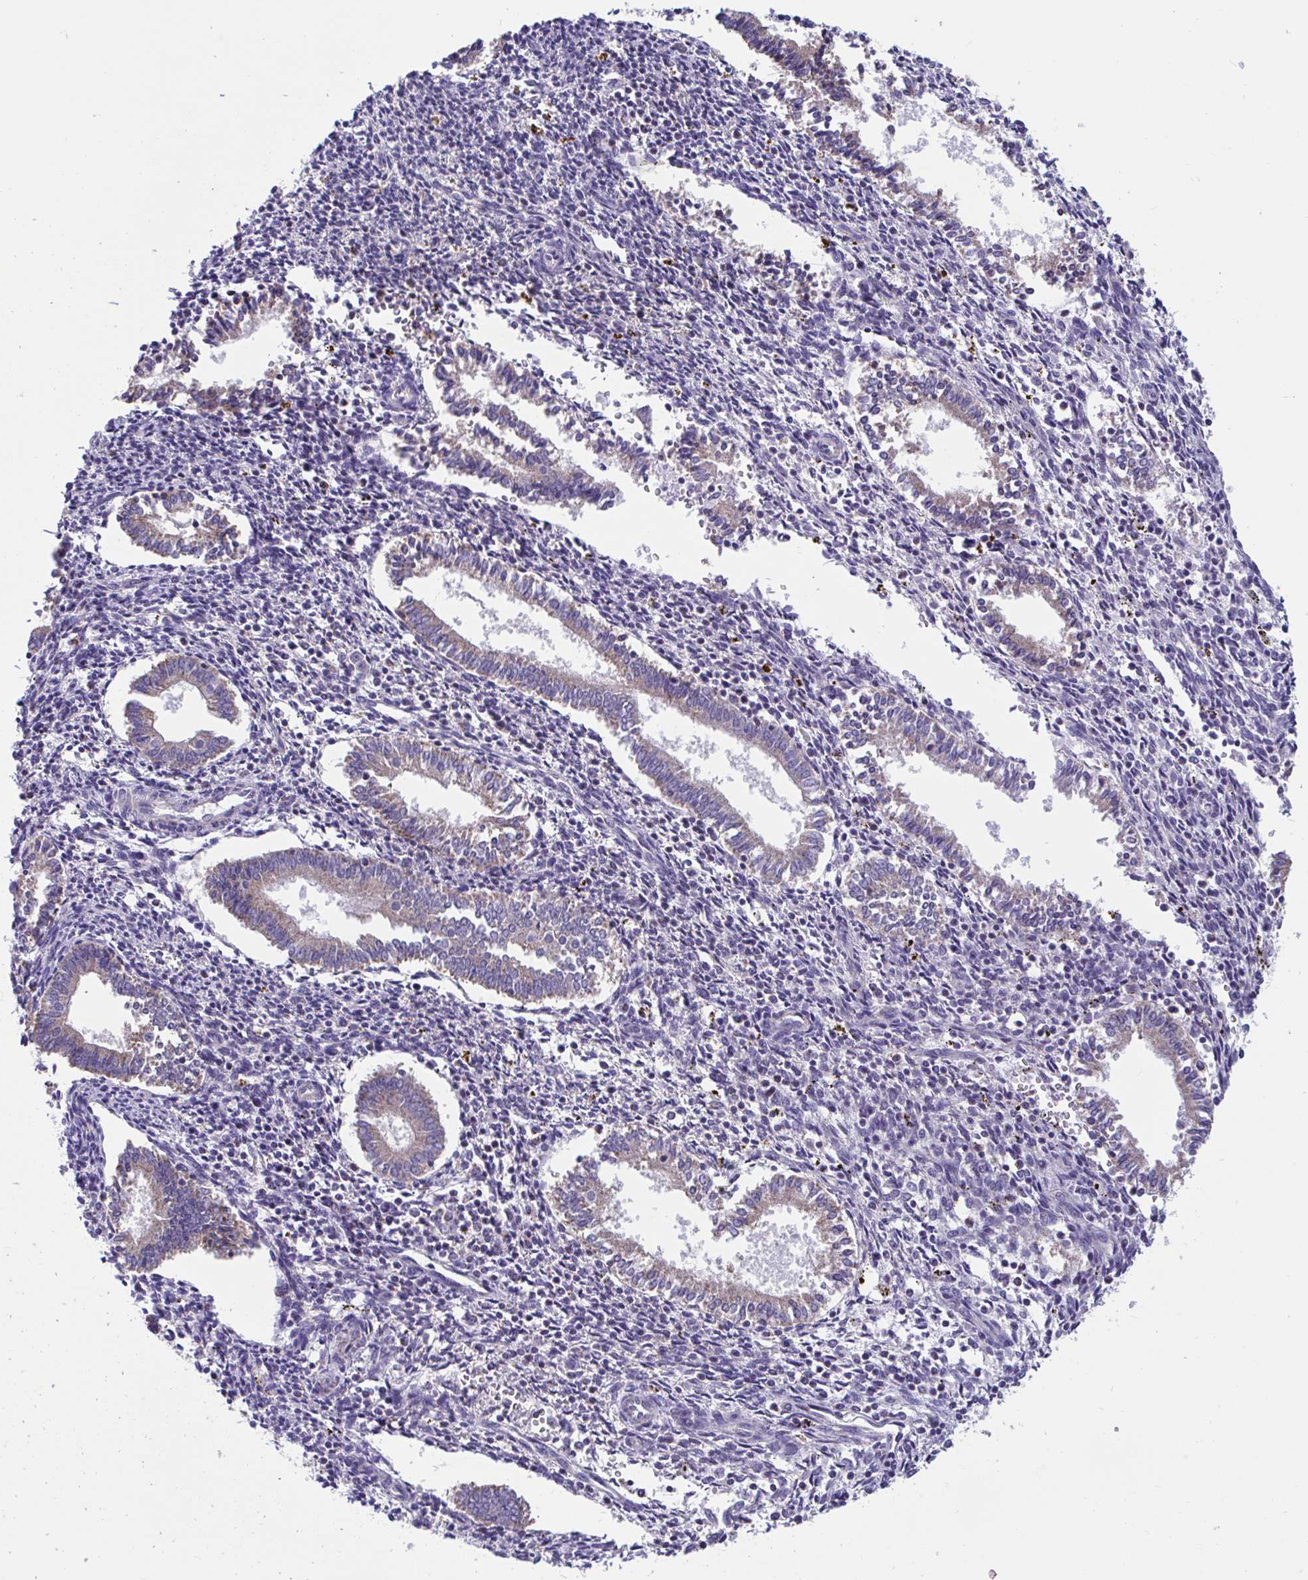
{"staining": {"intensity": "negative", "quantity": "none", "location": "none"}, "tissue": "endometrium", "cell_type": "Cells in endometrial stroma", "image_type": "normal", "snomed": [{"axis": "morphology", "description": "Normal tissue, NOS"}, {"axis": "topography", "description": "Endometrium"}], "caption": "Immunohistochemical staining of unremarkable endometrium shows no significant positivity in cells in endometrial stroma.", "gene": "OR13A1", "patient": {"sex": "female", "age": 41}}